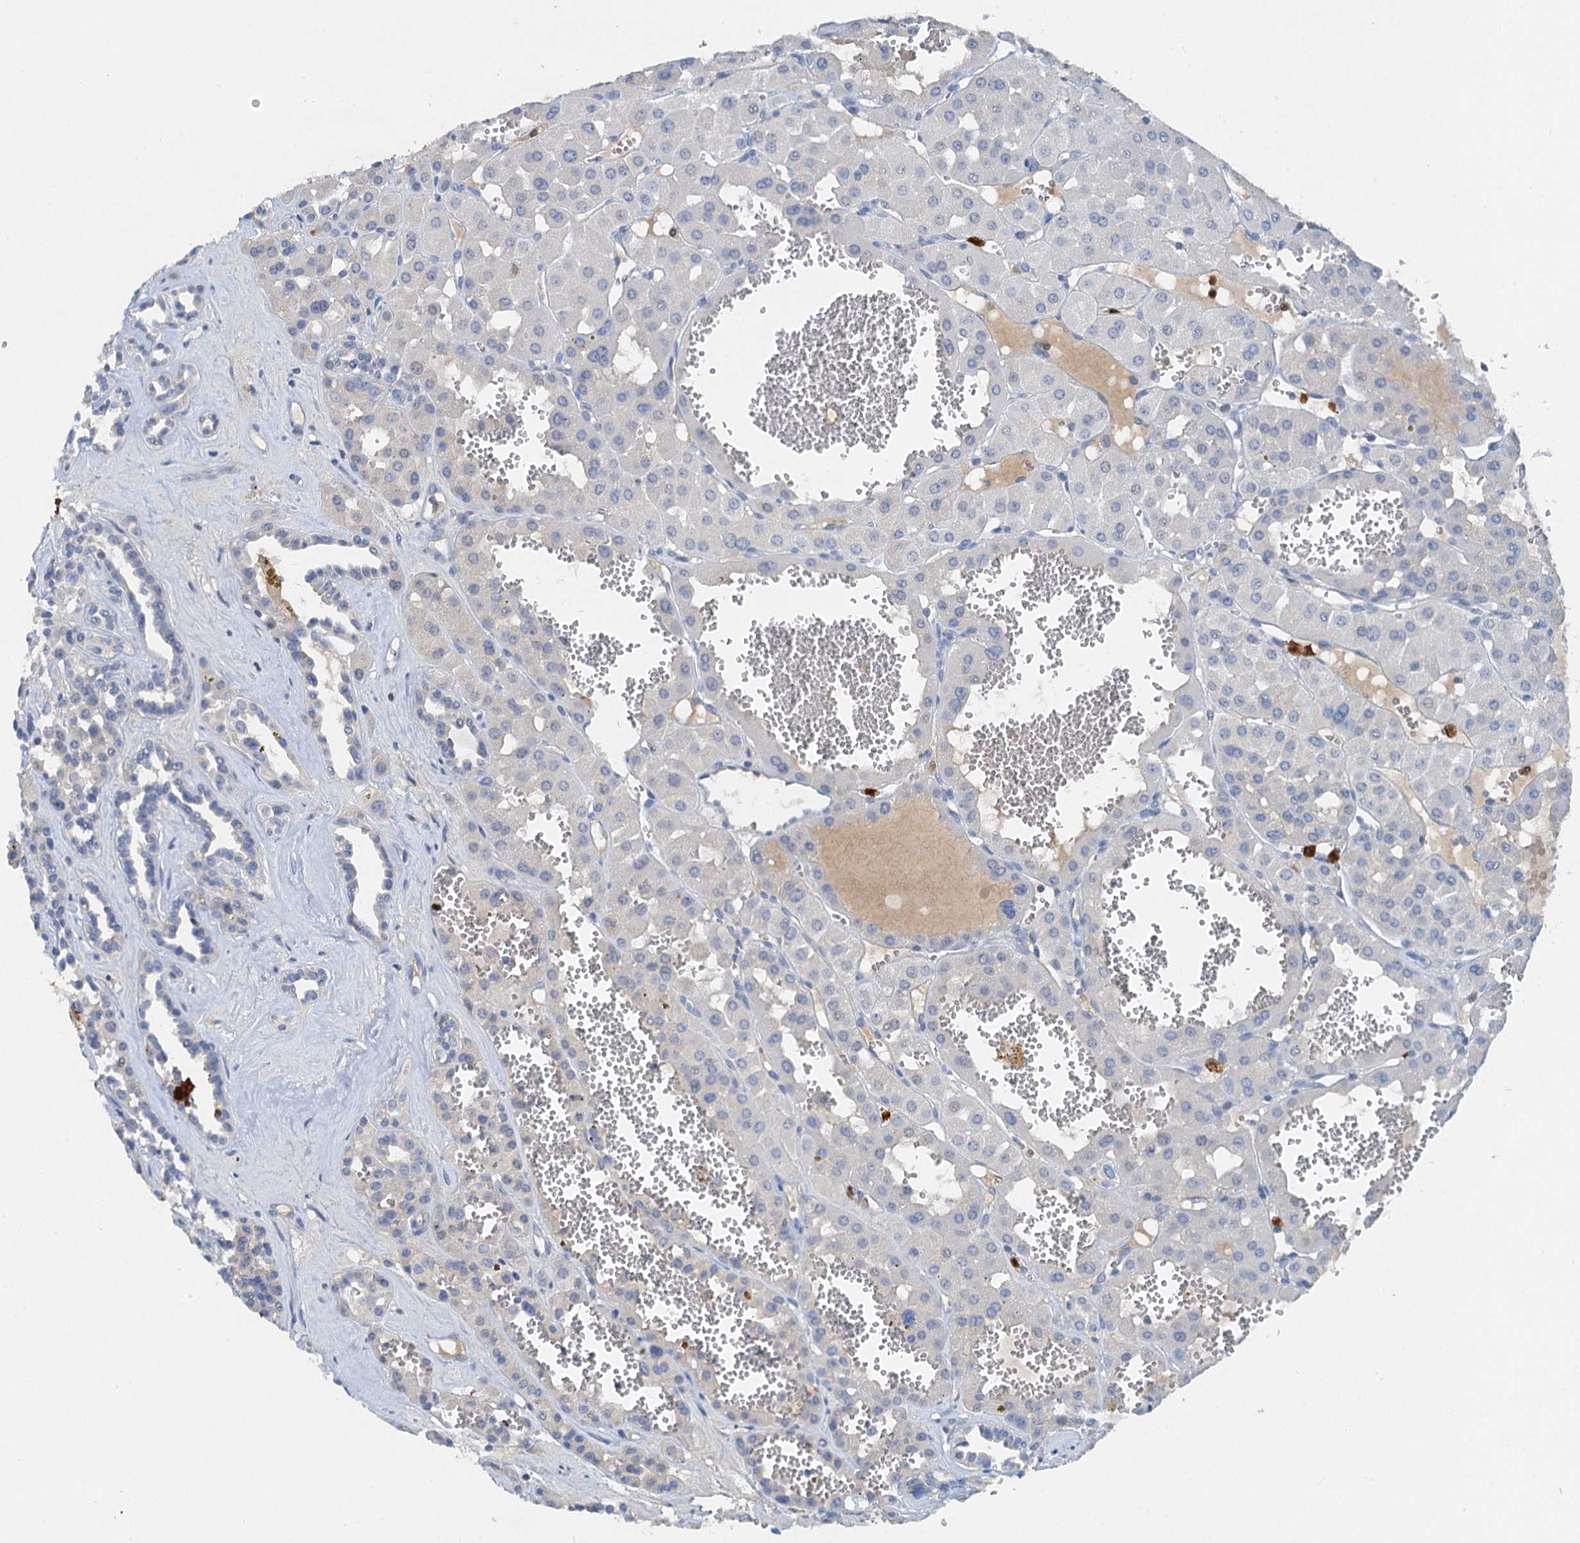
{"staining": {"intensity": "negative", "quantity": "none", "location": "none"}, "tissue": "renal cancer", "cell_type": "Tumor cells", "image_type": "cancer", "snomed": [{"axis": "morphology", "description": "Carcinoma, NOS"}, {"axis": "topography", "description": "Kidney"}], "caption": "Immunohistochemistry of renal cancer shows no positivity in tumor cells.", "gene": "OTOA", "patient": {"sex": "female", "age": 75}}